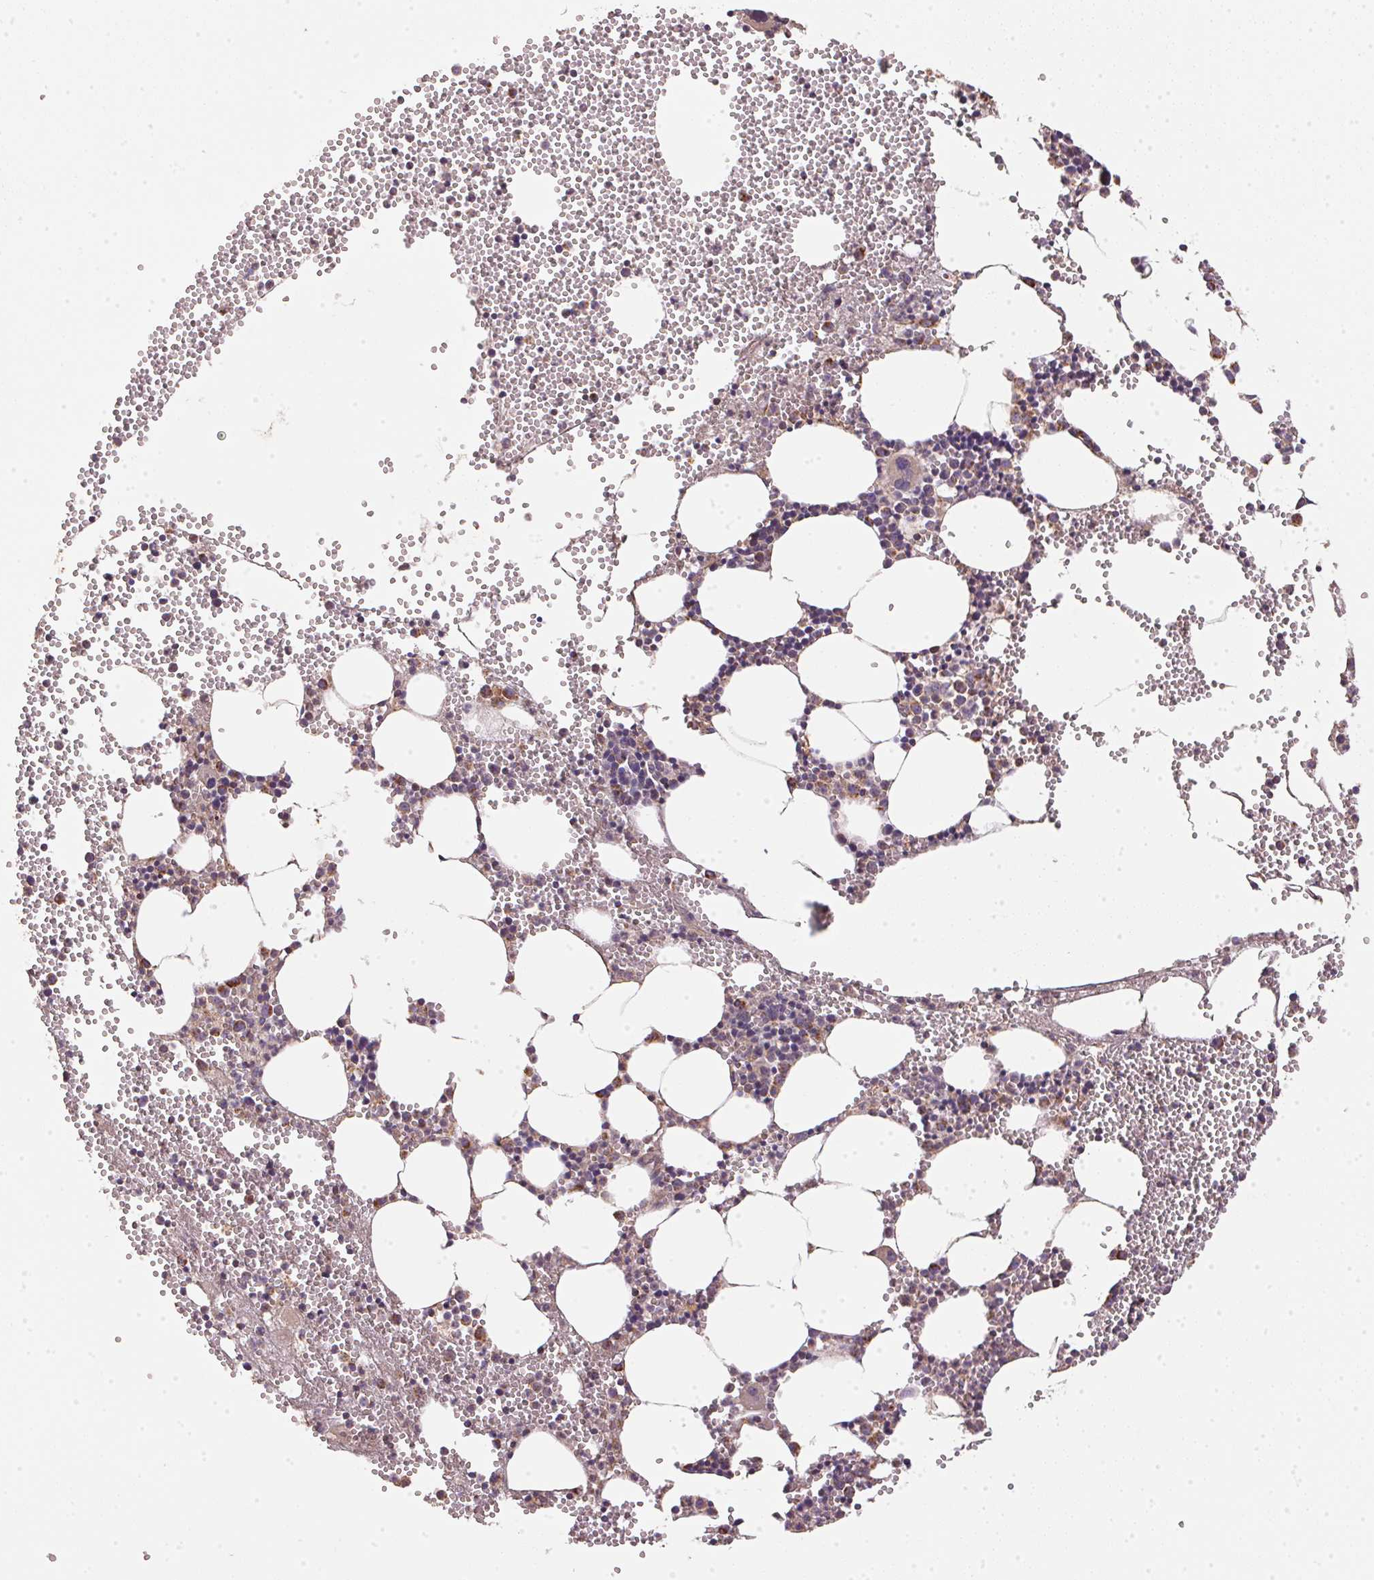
{"staining": {"intensity": "moderate", "quantity": "<25%", "location": "cytoplasmic/membranous"}, "tissue": "bone marrow", "cell_type": "Hematopoietic cells", "image_type": "normal", "snomed": [{"axis": "morphology", "description": "Normal tissue, NOS"}, {"axis": "topography", "description": "Bone marrow"}], "caption": "Immunohistochemistry (IHC) of normal bone marrow displays low levels of moderate cytoplasmic/membranous expression in approximately <25% of hematopoietic cells. The staining is performed using DAB brown chromogen to label protein expression. The nuclei are counter-stained blue using hematoxylin.", "gene": "NDUFS2", "patient": {"sex": "male", "age": 89}}